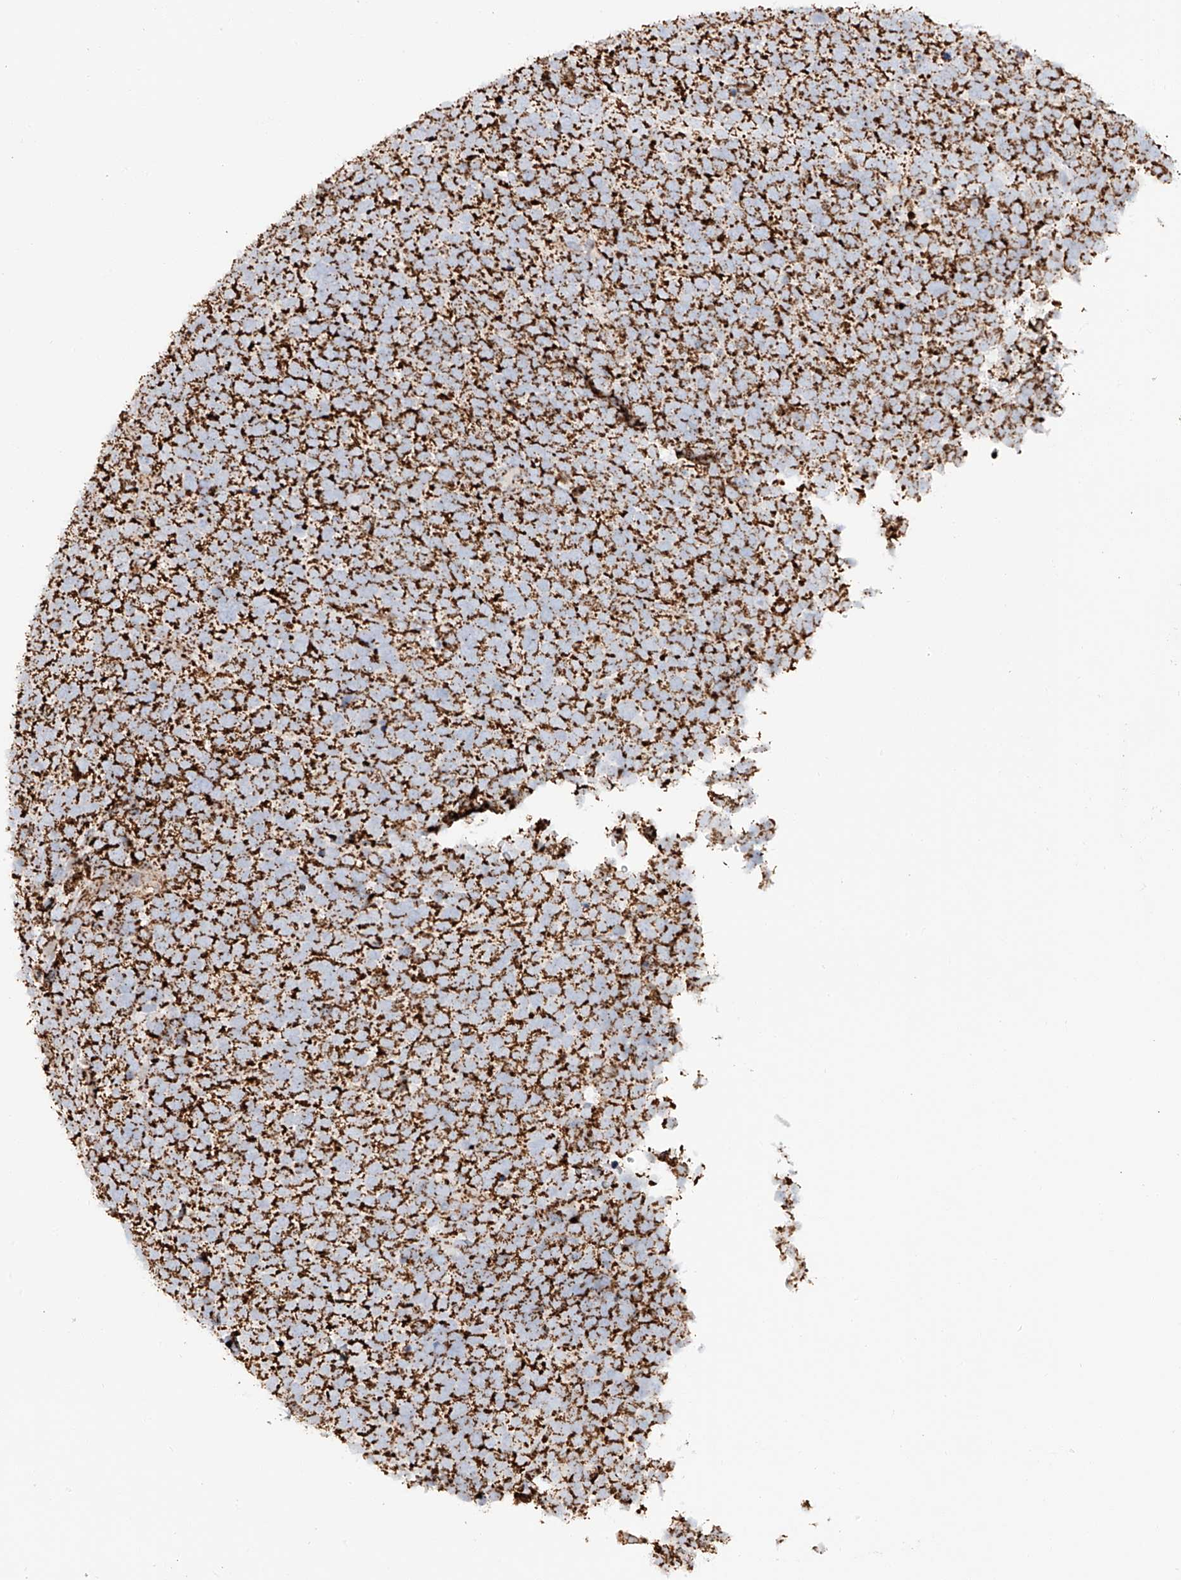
{"staining": {"intensity": "strong", "quantity": ">75%", "location": "cytoplasmic/membranous"}, "tissue": "urothelial cancer", "cell_type": "Tumor cells", "image_type": "cancer", "snomed": [{"axis": "morphology", "description": "Urothelial carcinoma, High grade"}, {"axis": "topography", "description": "Urinary bladder"}], "caption": "About >75% of tumor cells in urothelial cancer show strong cytoplasmic/membranous protein expression as visualized by brown immunohistochemical staining.", "gene": "TTC27", "patient": {"sex": "female", "age": 82}}